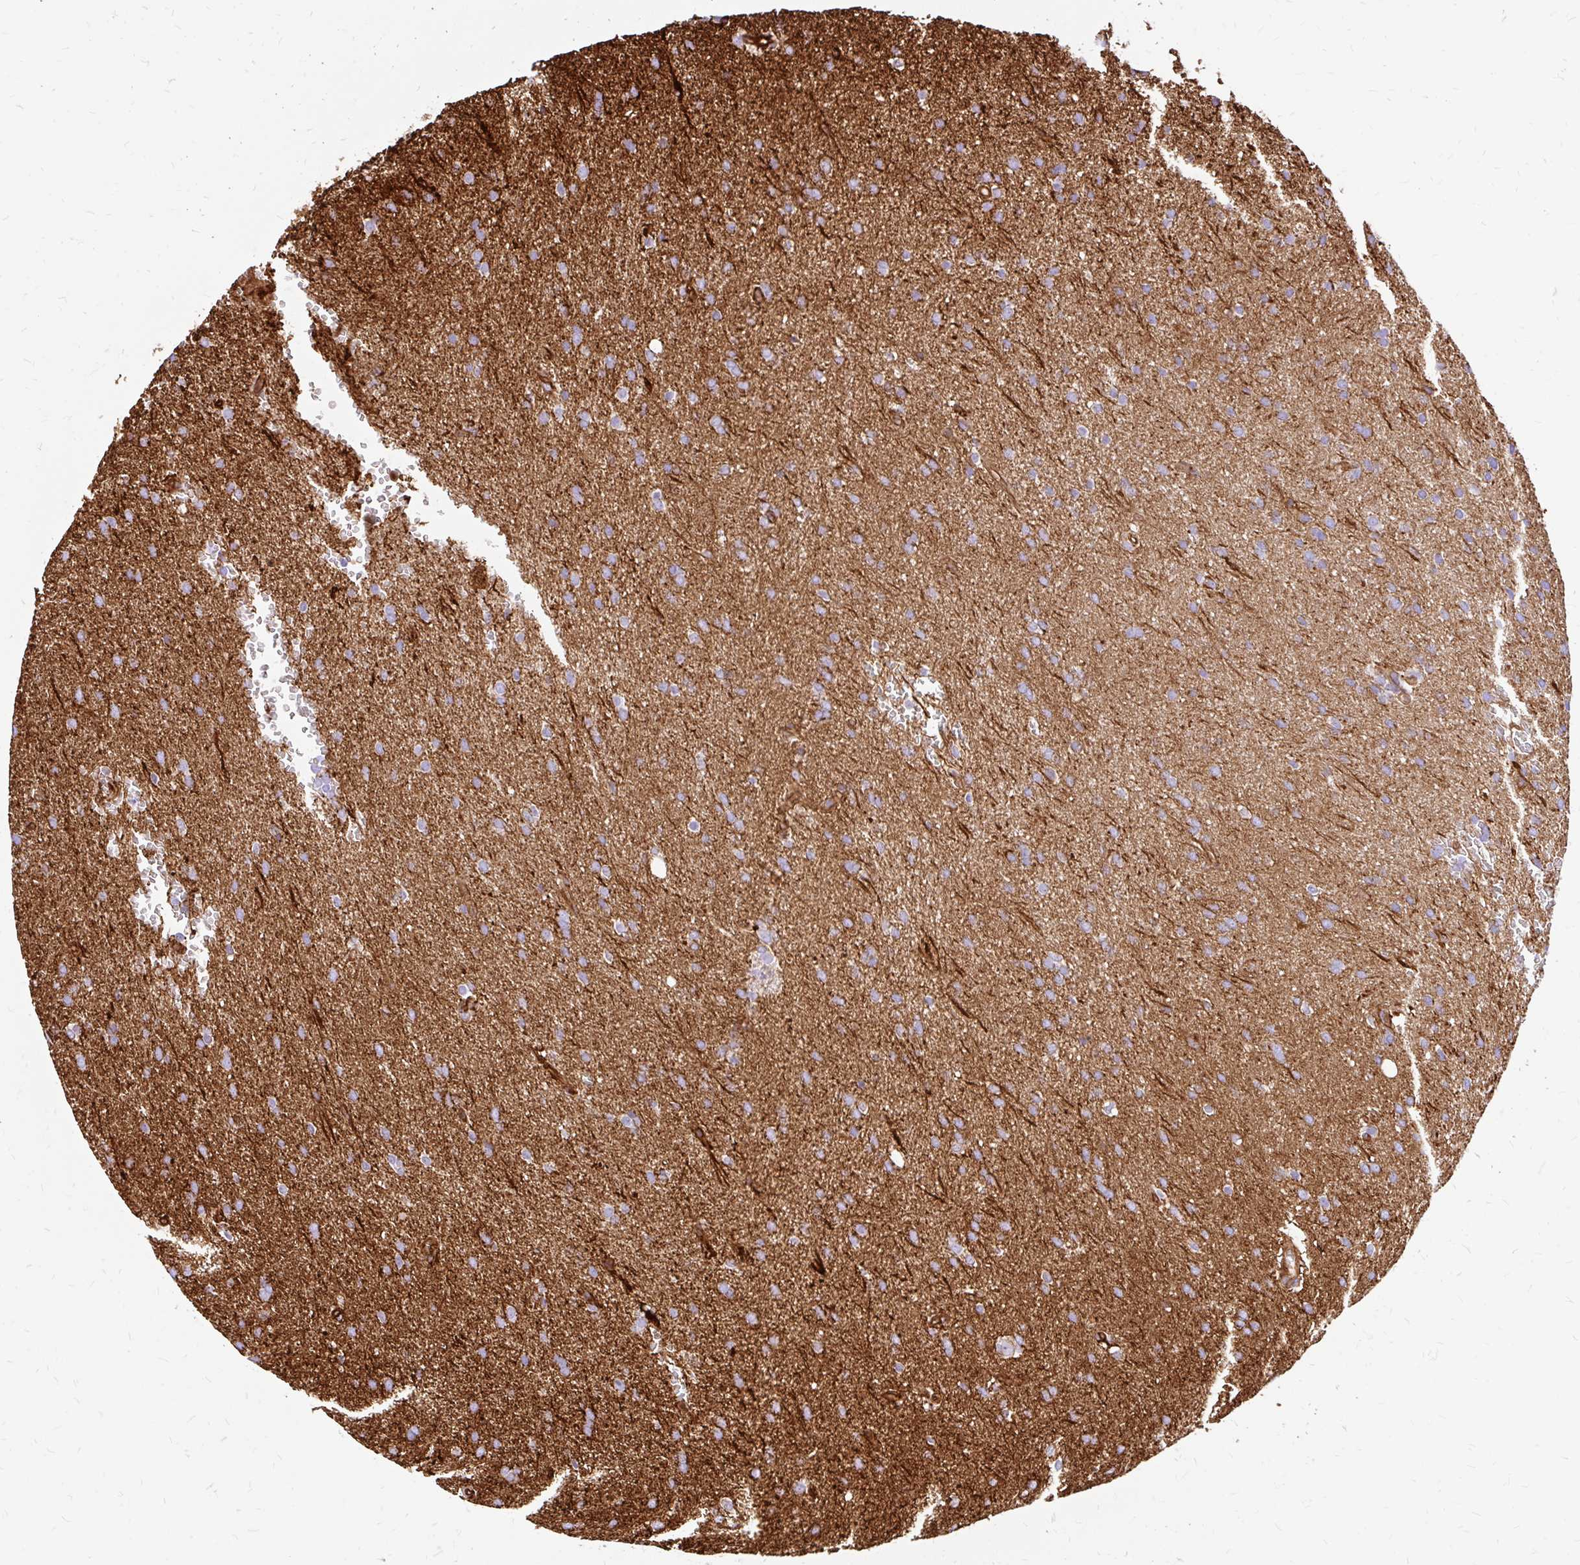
{"staining": {"intensity": "negative", "quantity": "none", "location": "none"}, "tissue": "glioma", "cell_type": "Tumor cells", "image_type": "cancer", "snomed": [{"axis": "morphology", "description": "Glioma, malignant, Low grade"}, {"axis": "topography", "description": "Brain"}], "caption": "This is an immunohistochemistry micrograph of human glioma. There is no staining in tumor cells.", "gene": "MAP1LC3B", "patient": {"sex": "female", "age": 33}}